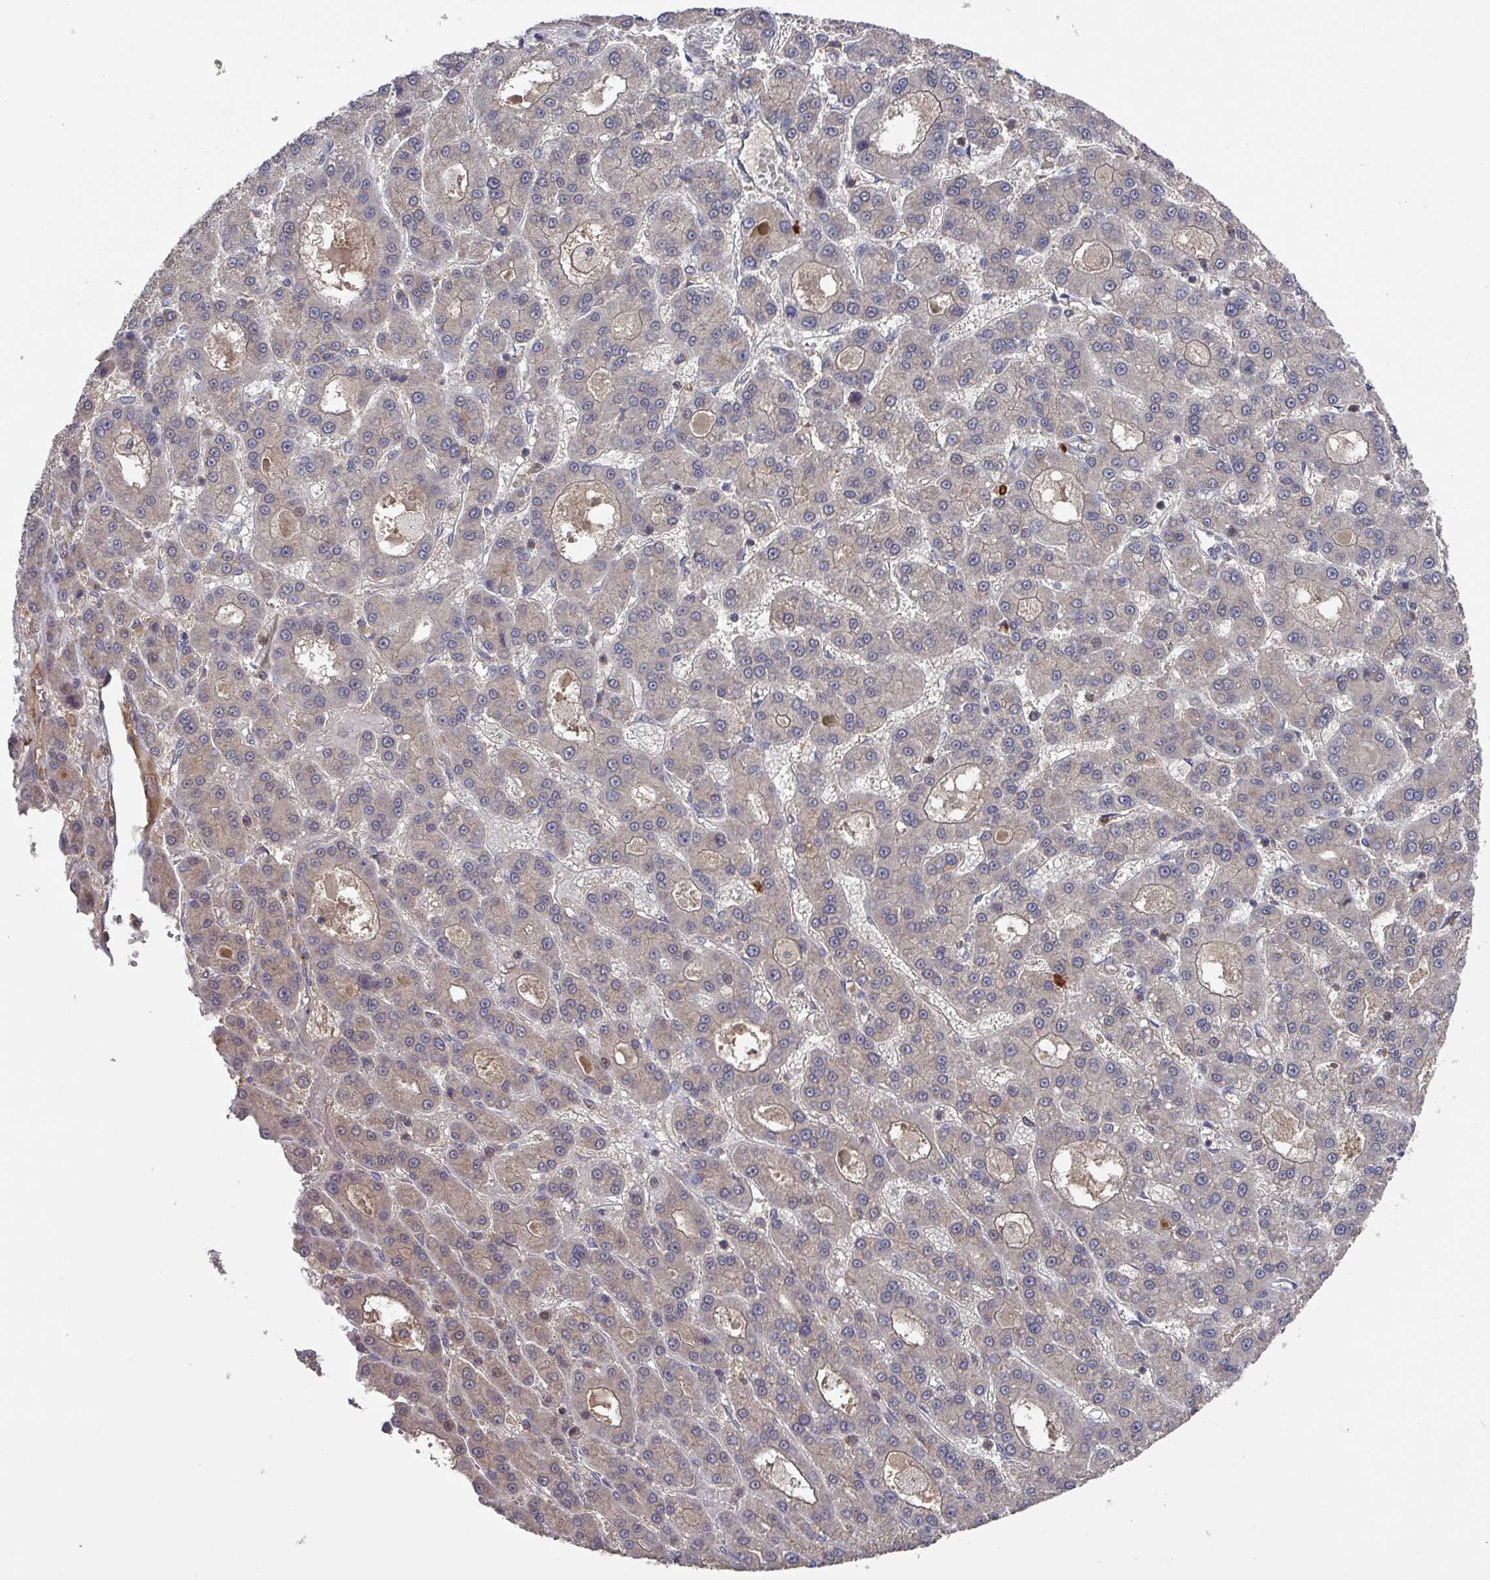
{"staining": {"intensity": "negative", "quantity": "none", "location": "none"}, "tissue": "liver cancer", "cell_type": "Tumor cells", "image_type": "cancer", "snomed": [{"axis": "morphology", "description": "Carcinoma, Hepatocellular, NOS"}, {"axis": "topography", "description": "Liver"}], "caption": "Immunohistochemistry of human liver cancer exhibits no positivity in tumor cells. Brightfield microscopy of immunohistochemistry stained with DAB (3,3'-diaminobenzidine) (brown) and hematoxylin (blue), captured at high magnification.", "gene": "PRRX1", "patient": {"sex": "male", "age": 70}}